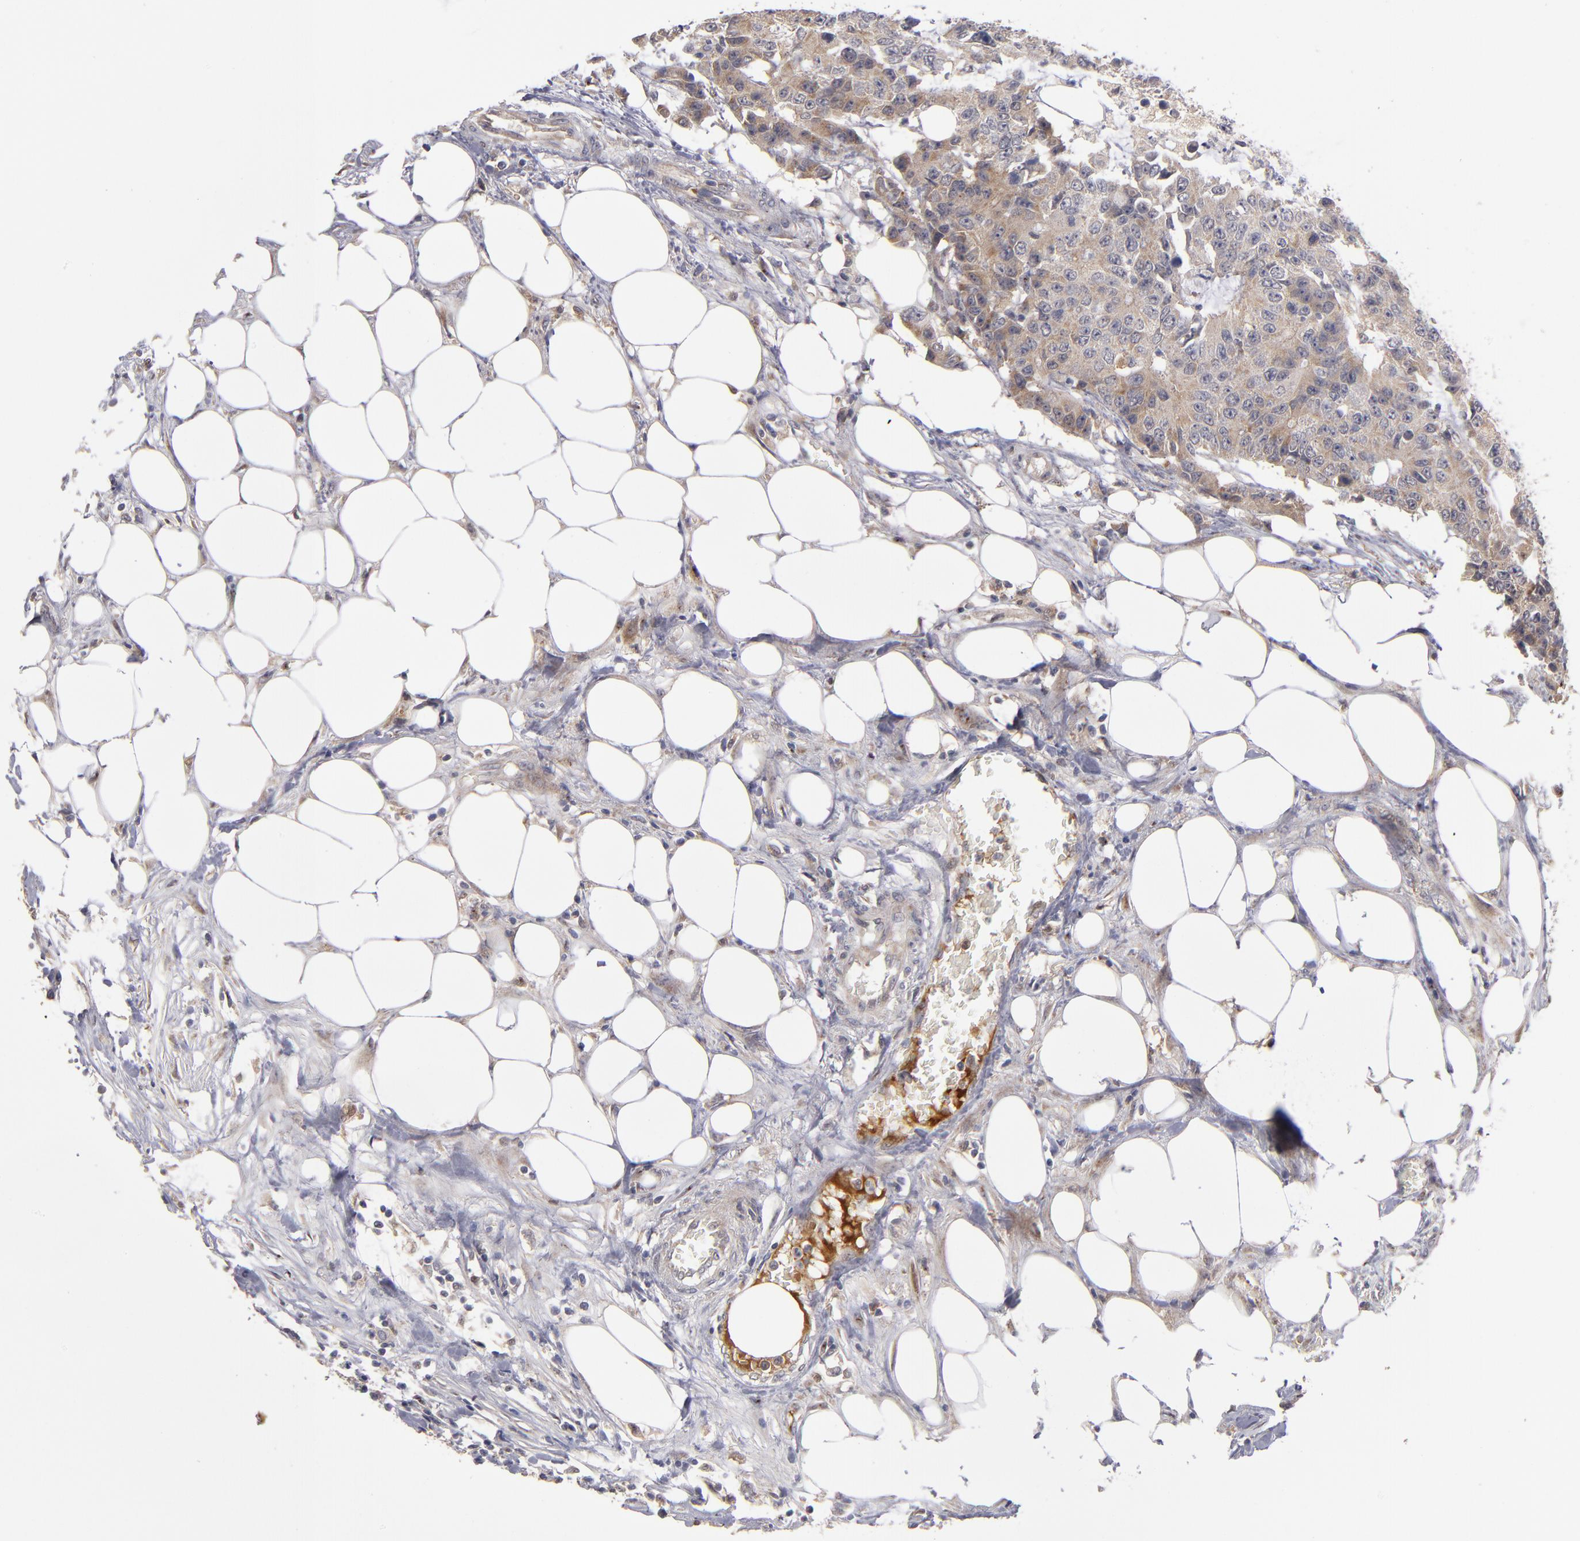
{"staining": {"intensity": "moderate", "quantity": ">75%", "location": "cytoplasmic/membranous"}, "tissue": "colorectal cancer", "cell_type": "Tumor cells", "image_type": "cancer", "snomed": [{"axis": "morphology", "description": "Adenocarcinoma, NOS"}, {"axis": "topography", "description": "Colon"}], "caption": "Protein staining shows moderate cytoplasmic/membranous staining in approximately >75% of tumor cells in adenocarcinoma (colorectal).", "gene": "EXD2", "patient": {"sex": "female", "age": 86}}